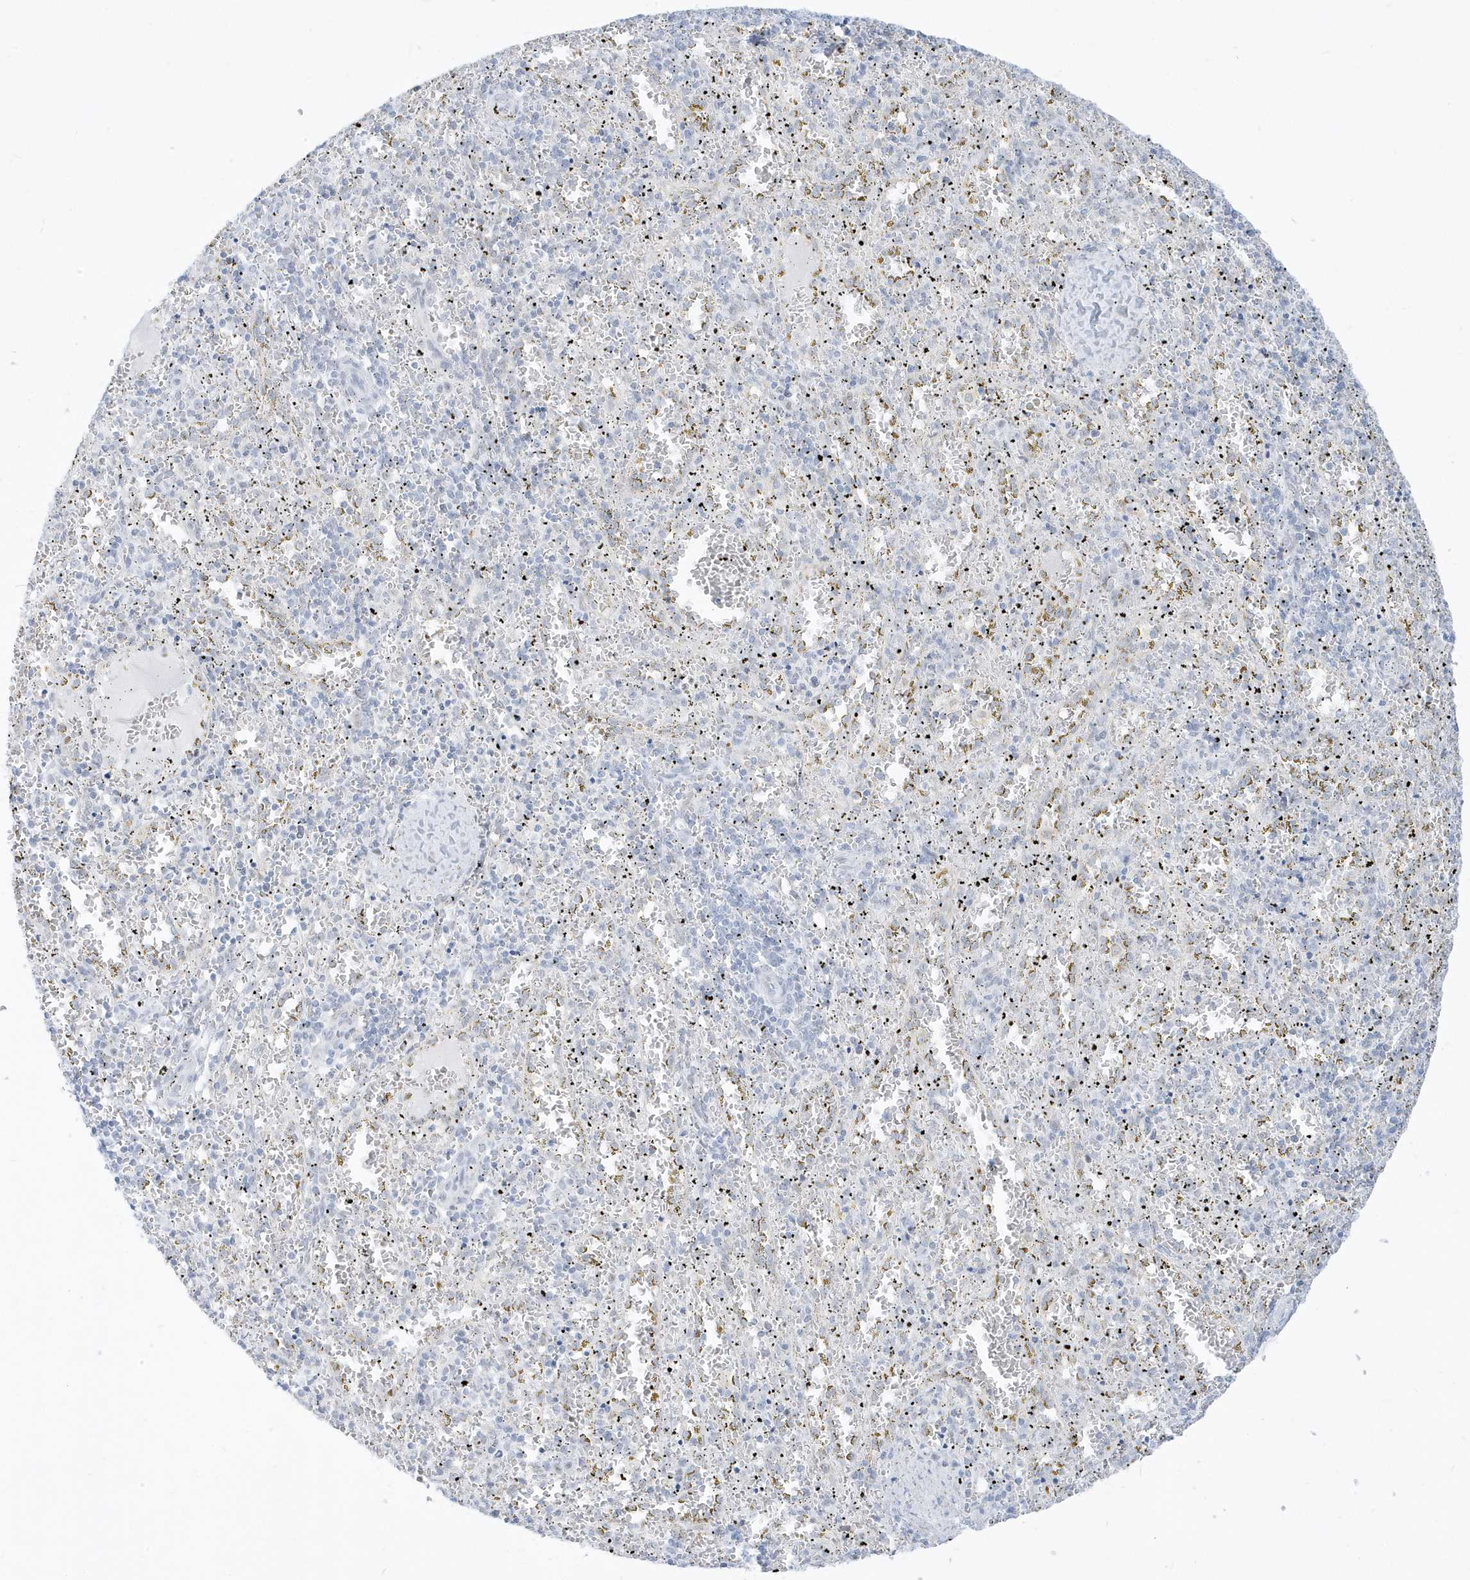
{"staining": {"intensity": "negative", "quantity": "none", "location": "none"}, "tissue": "spleen", "cell_type": "Cells in red pulp", "image_type": "normal", "snomed": [{"axis": "morphology", "description": "Normal tissue, NOS"}, {"axis": "topography", "description": "Spleen"}], "caption": "Human spleen stained for a protein using IHC displays no expression in cells in red pulp.", "gene": "PLEKHN1", "patient": {"sex": "male", "age": 11}}